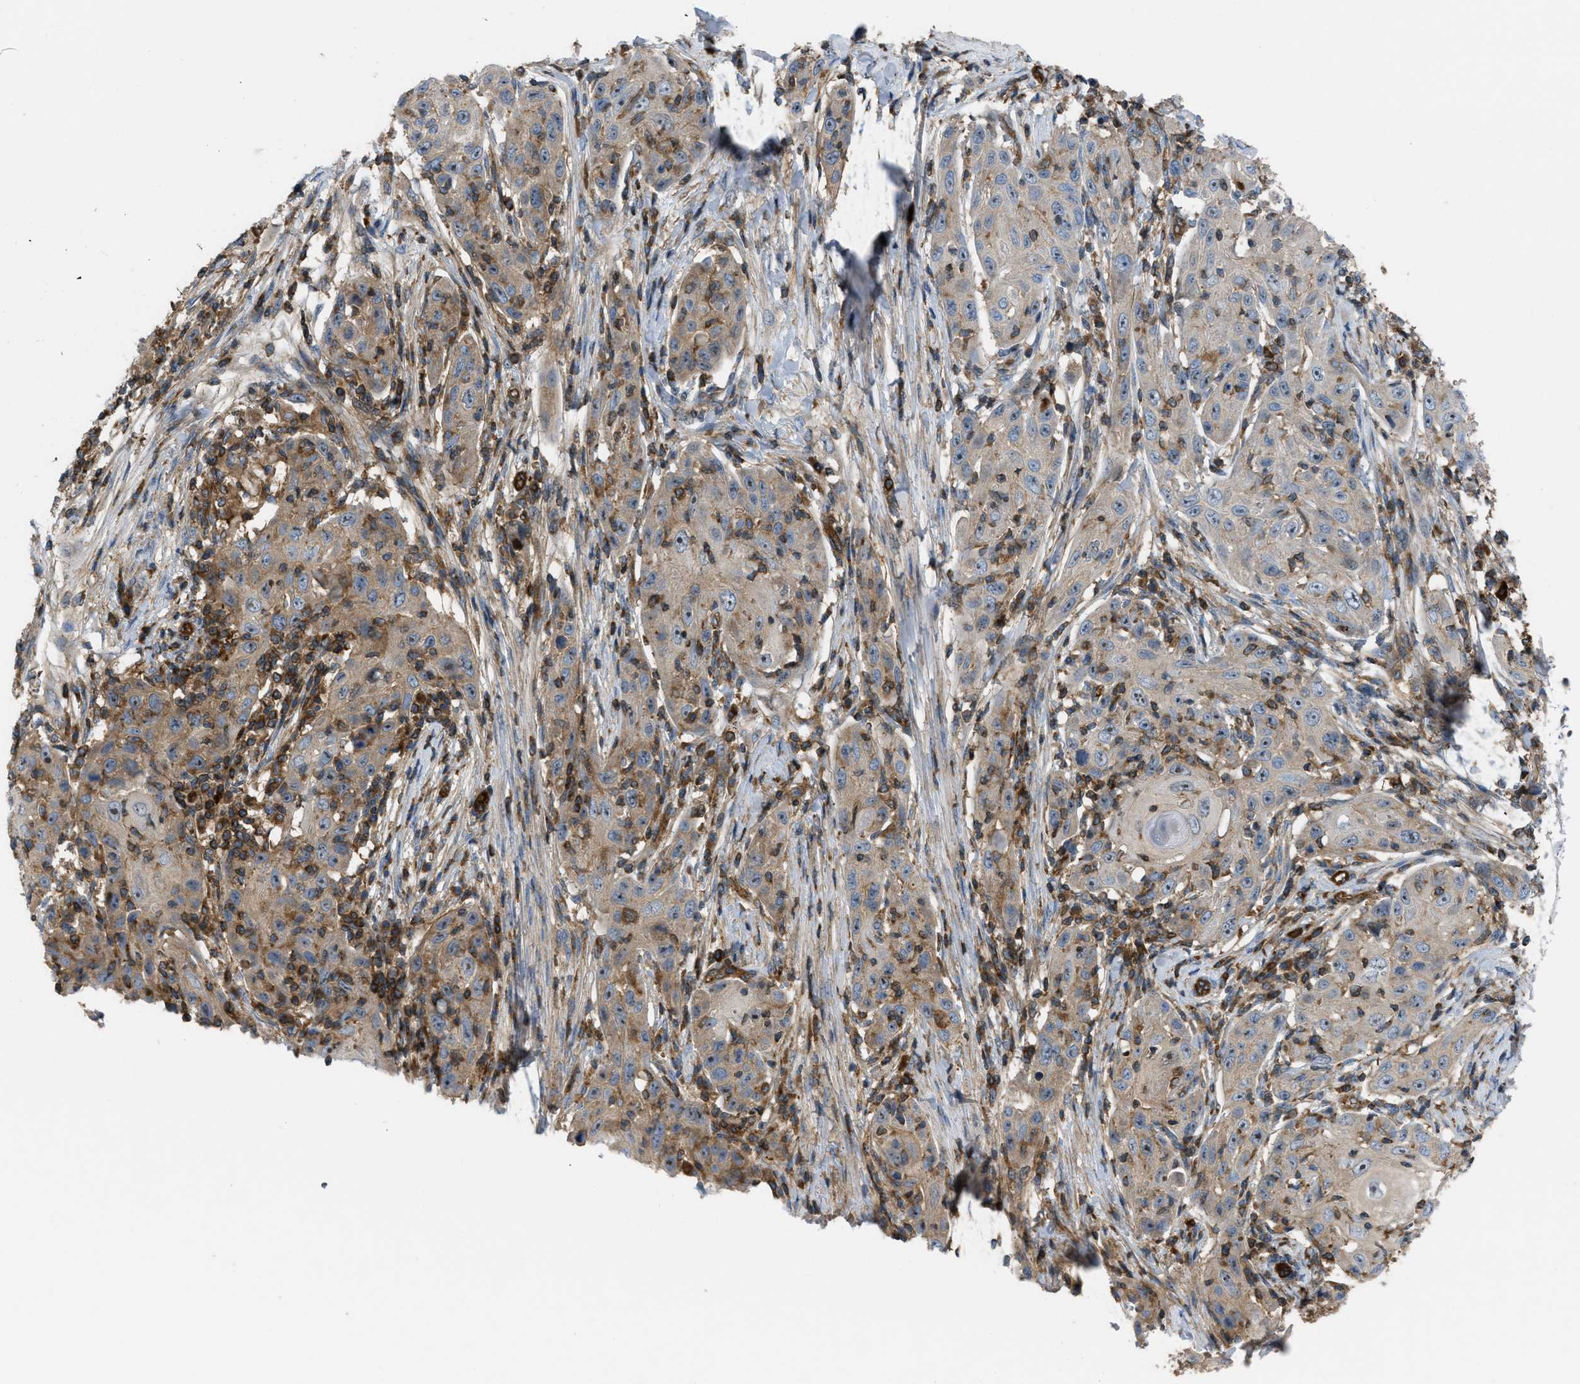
{"staining": {"intensity": "weak", "quantity": ">75%", "location": "cytoplasmic/membranous"}, "tissue": "skin cancer", "cell_type": "Tumor cells", "image_type": "cancer", "snomed": [{"axis": "morphology", "description": "Squamous cell carcinoma, NOS"}, {"axis": "topography", "description": "Skin"}], "caption": "Immunohistochemistry (IHC) histopathology image of neoplastic tissue: human skin cancer stained using IHC reveals low levels of weak protein expression localized specifically in the cytoplasmic/membranous of tumor cells, appearing as a cytoplasmic/membranous brown color.", "gene": "ATP2A3", "patient": {"sex": "female", "age": 88}}